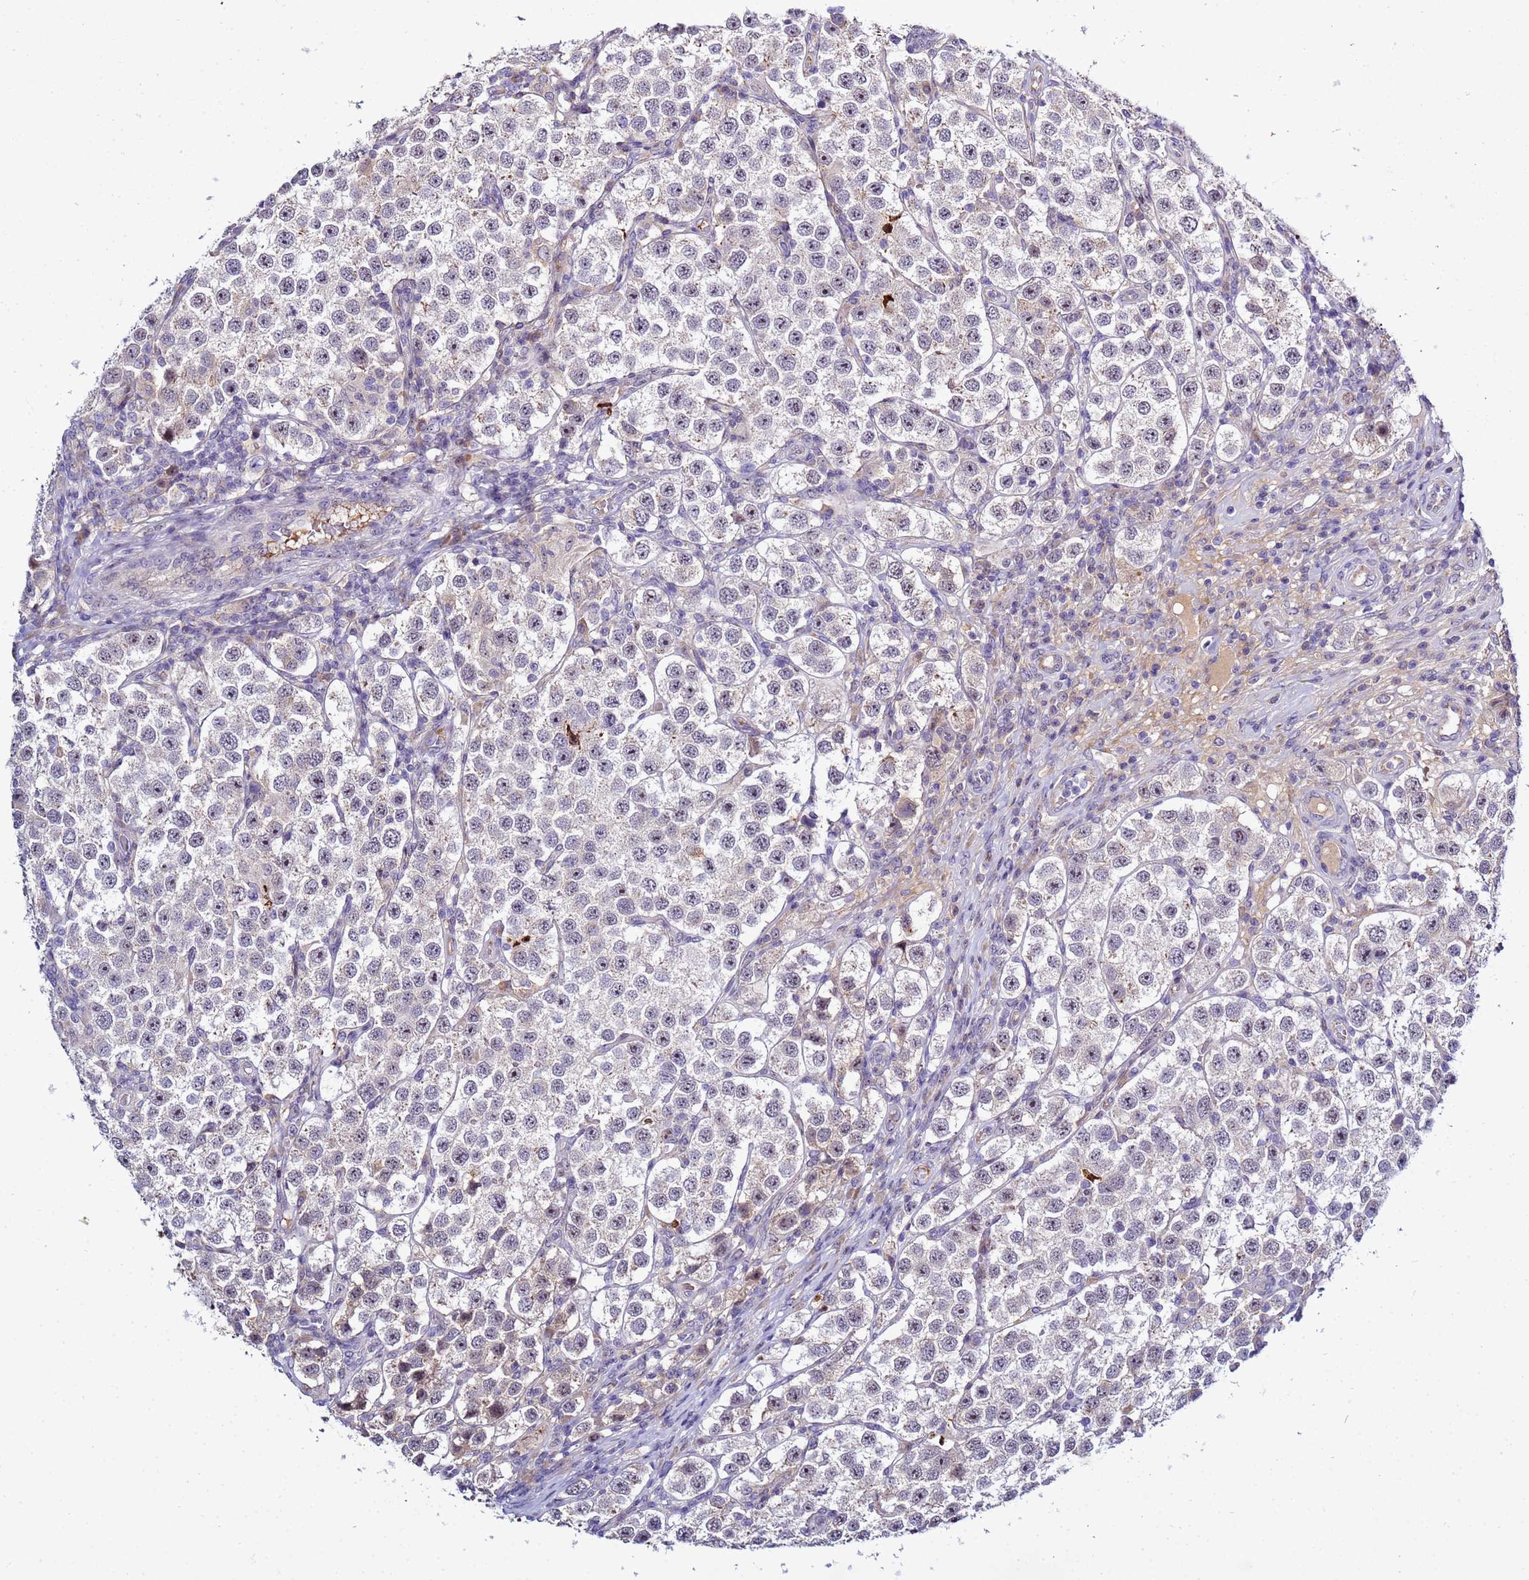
{"staining": {"intensity": "strong", "quantity": "25%-75%", "location": "cytoplasmic/membranous"}, "tissue": "testis cancer", "cell_type": "Tumor cells", "image_type": "cancer", "snomed": [{"axis": "morphology", "description": "Seminoma, NOS"}, {"axis": "topography", "description": "Testis"}], "caption": "DAB immunohistochemical staining of testis seminoma exhibits strong cytoplasmic/membranous protein expression in about 25%-75% of tumor cells.", "gene": "NOL8", "patient": {"sex": "male", "age": 37}}